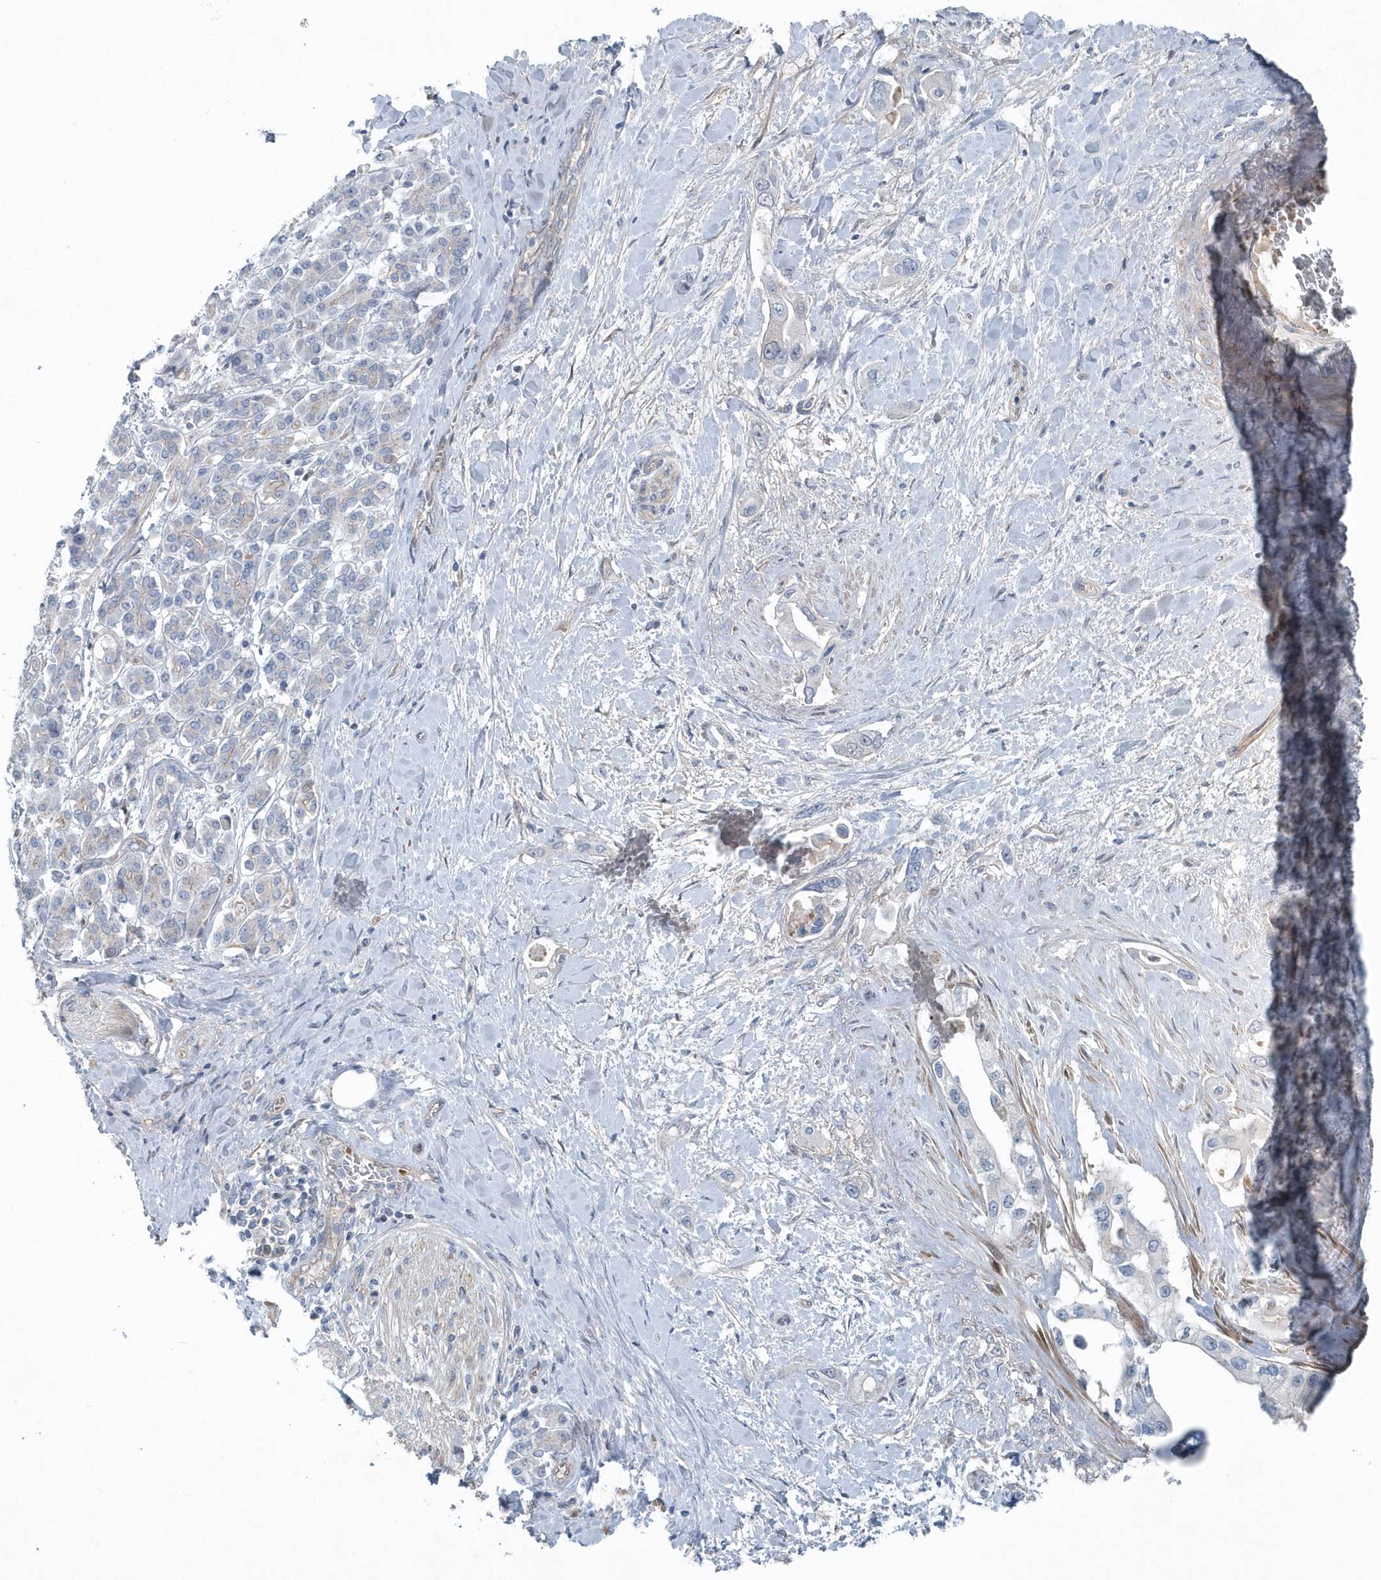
{"staining": {"intensity": "negative", "quantity": "none", "location": "none"}, "tissue": "pancreatic cancer", "cell_type": "Tumor cells", "image_type": "cancer", "snomed": [{"axis": "morphology", "description": "Inflammation, NOS"}, {"axis": "morphology", "description": "Adenocarcinoma, NOS"}, {"axis": "topography", "description": "Pancreas"}], "caption": "Image shows no protein expression in tumor cells of adenocarcinoma (pancreatic) tissue.", "gene": "MCC", "patient": {"sex": "female", "age": 56}}